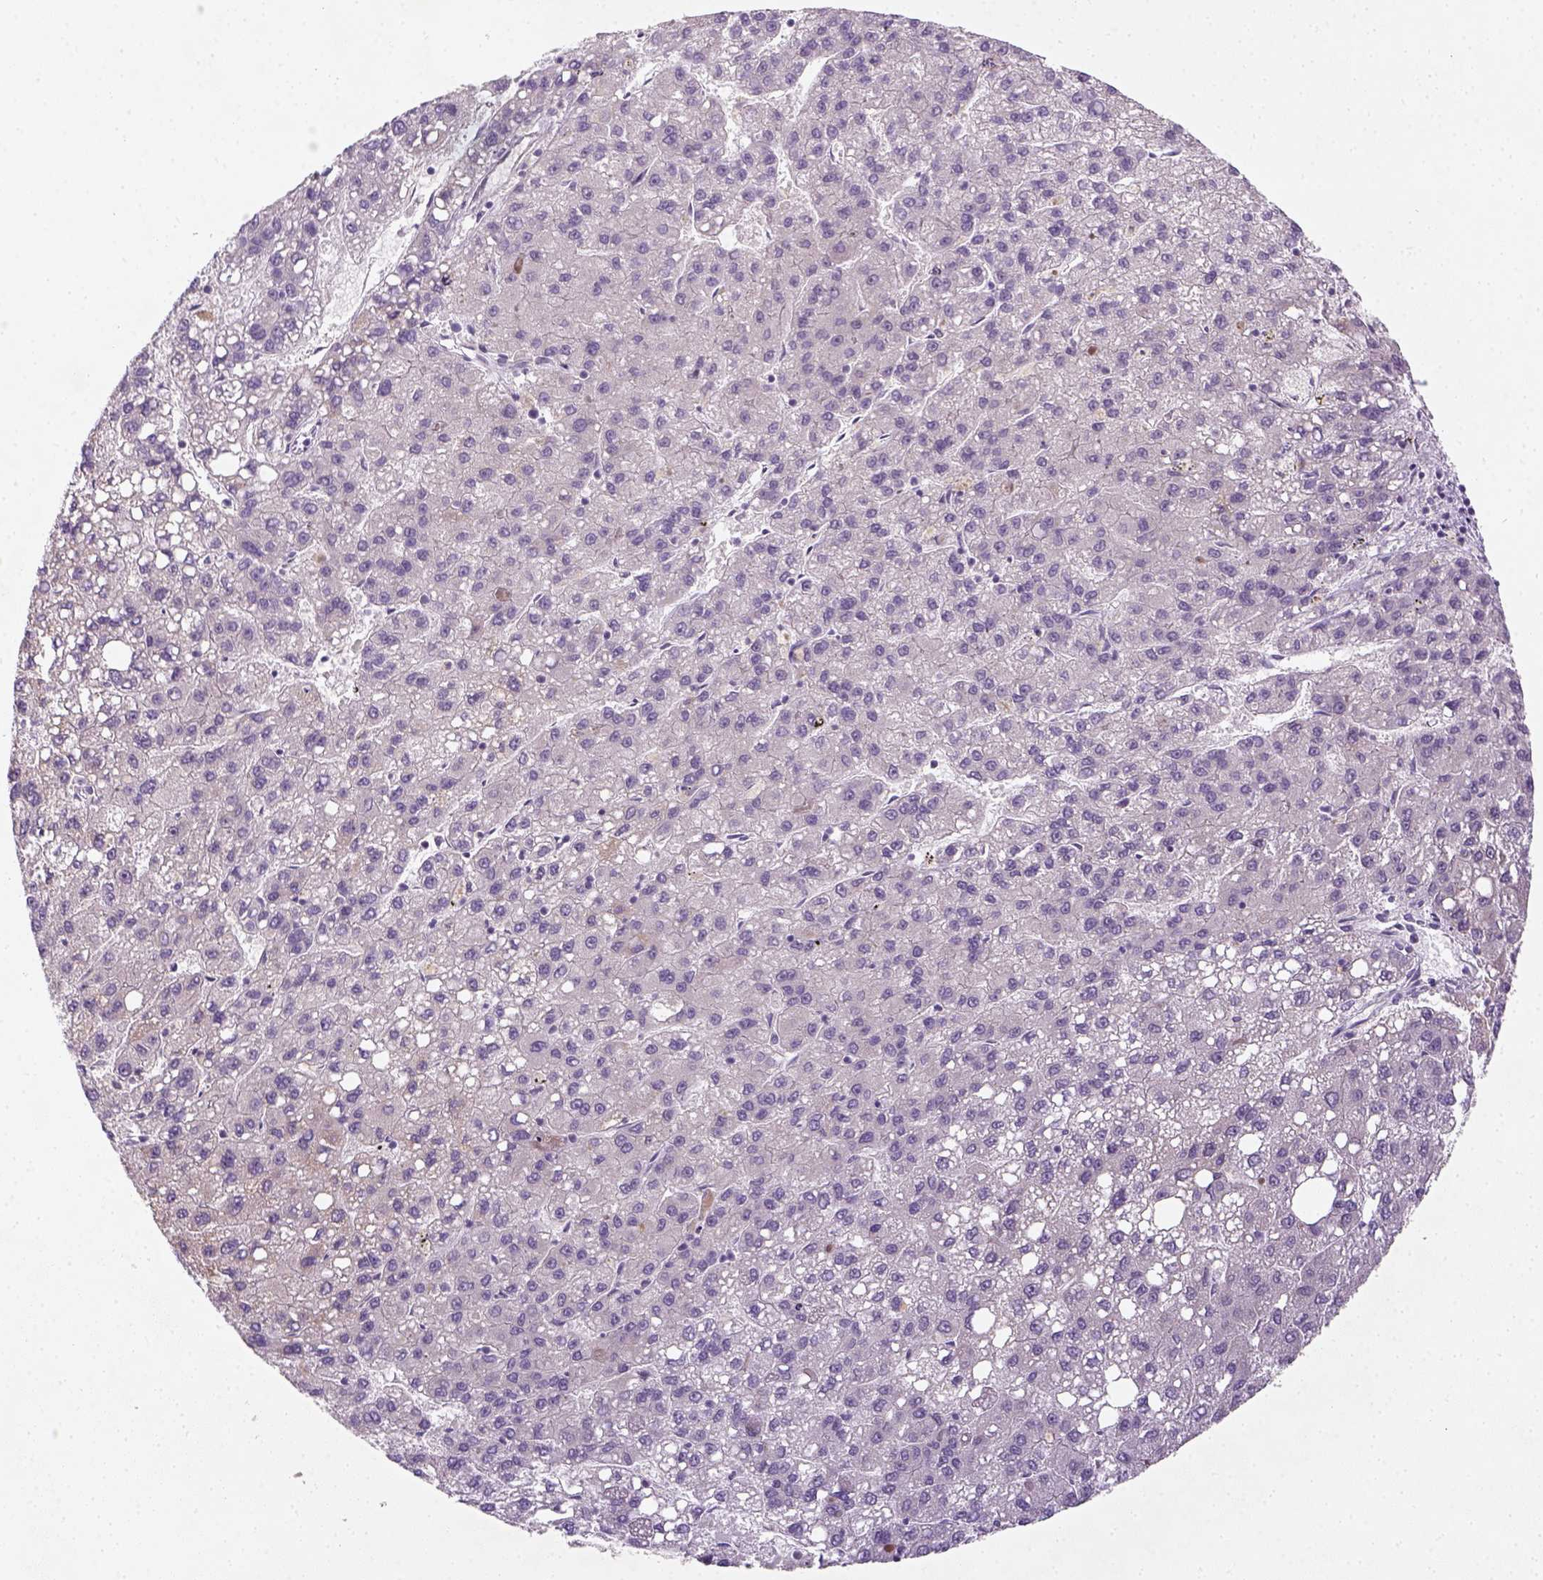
{"staining": {"intensity": "negative", "quantity": "none", "location": "none"}, "tissue": "liver cancer", "cell_type": "Tumor cells", "image_type": "cancer", "snomed": [{"axis": "morphology", "description": "Carcinoma, Hepatocellular, NOS"}, {"axis": "topography", "description": "Liver"}], "caption": "Tumor cells are negative for brown protein staining in hepatocellular carcinoma (liver).", "gene": "MAGEB3", "patient": {"sex": "female", "age": 82}}